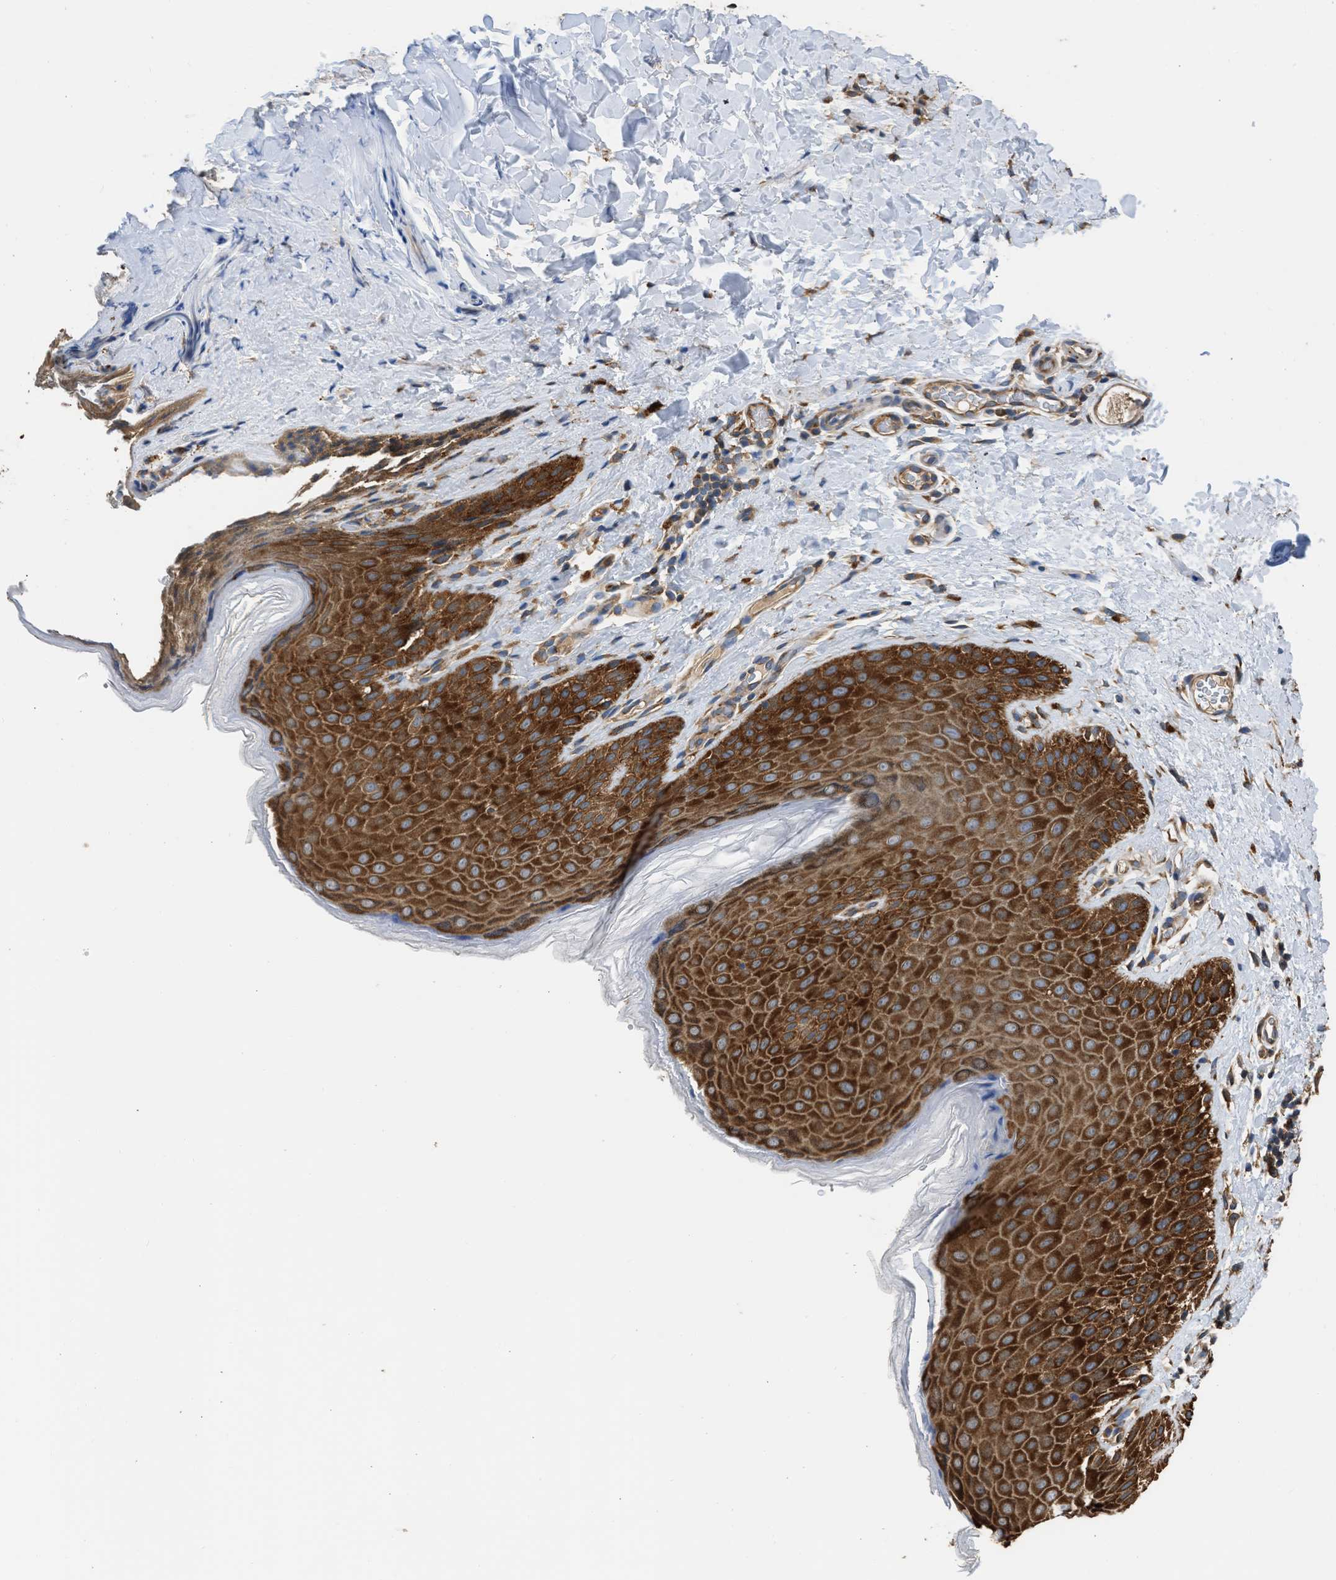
{"staining": {"intensity": "strong", "quantity": ">75%", "location": "cytoplasmic/membranous"}, "tissue": "skin", "cell_type": "Epidermal cells", "image_type": "normal", "snomed": [{"axis": "morphology", "description": "Normal tissue, NOS"}, {"axis": "topography", "description": "Anal"}], "caption": "The micrograph displays a brown stain indicating the presence of a protein in the cytoplasmic/membranous of epidermal cells in skin. The protein is stained brown, and the nuclei are stained in blue (DAB (3,3'-diaminobenzidine) IHC with brightfield microscopy, high magnification).", "gene": "SLC36A4", "patient": {"sex": "male", "age": 44}}